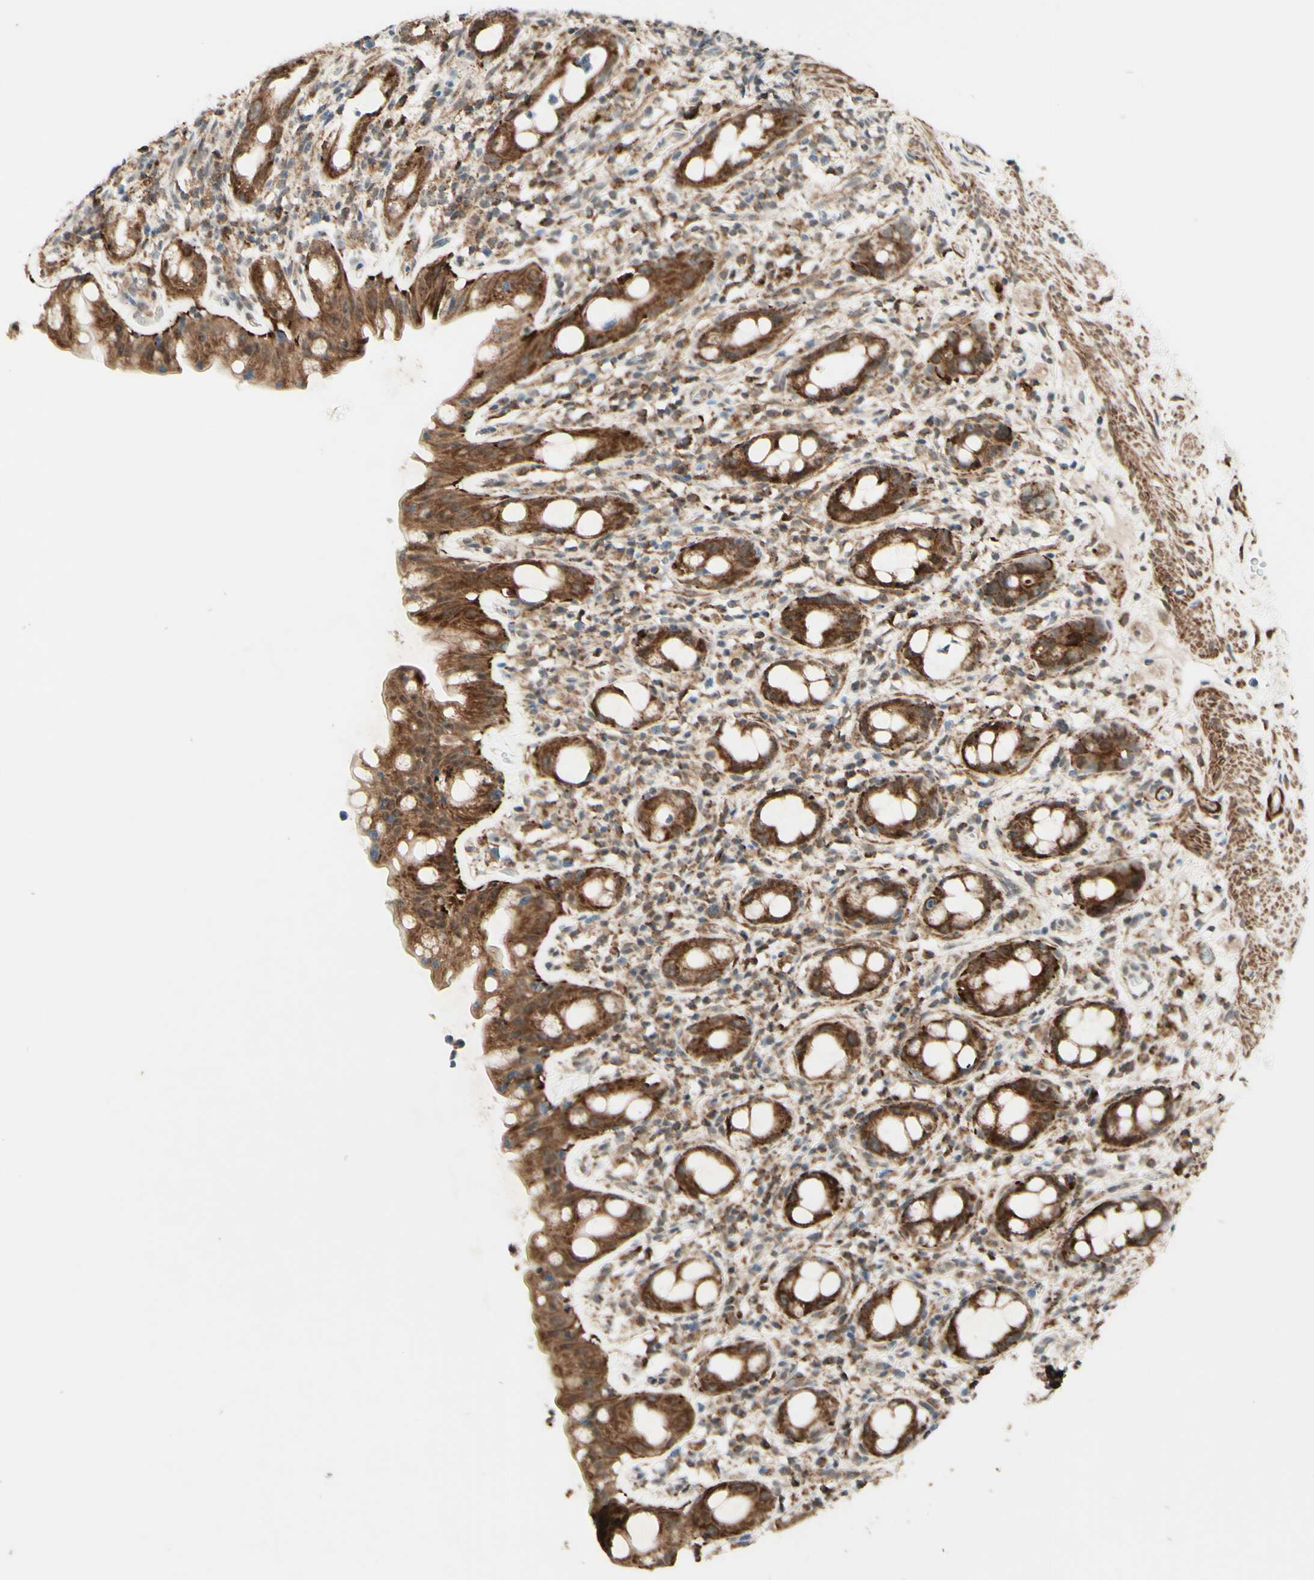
{"staining": {"intensity": "strong", "quantity": ">75%", "location": "cytoplasmic/membranous"}, "tissue": "rectum", "cell_type": "Glandular cells", "image_type": "normal", "snomed": [{"axis": "morphology", "description": "Normal tissue, NOS"}, {"axis": "topography", "description": "Rectum"}], "caption": "Brown immunohistochemical staining in normal rectum demonstrates strong cytoplasmic/membranous expression in about >75% of glandular cells.", "gene": "DHRS3", "patient": {"sex": "male", "age": 44}}